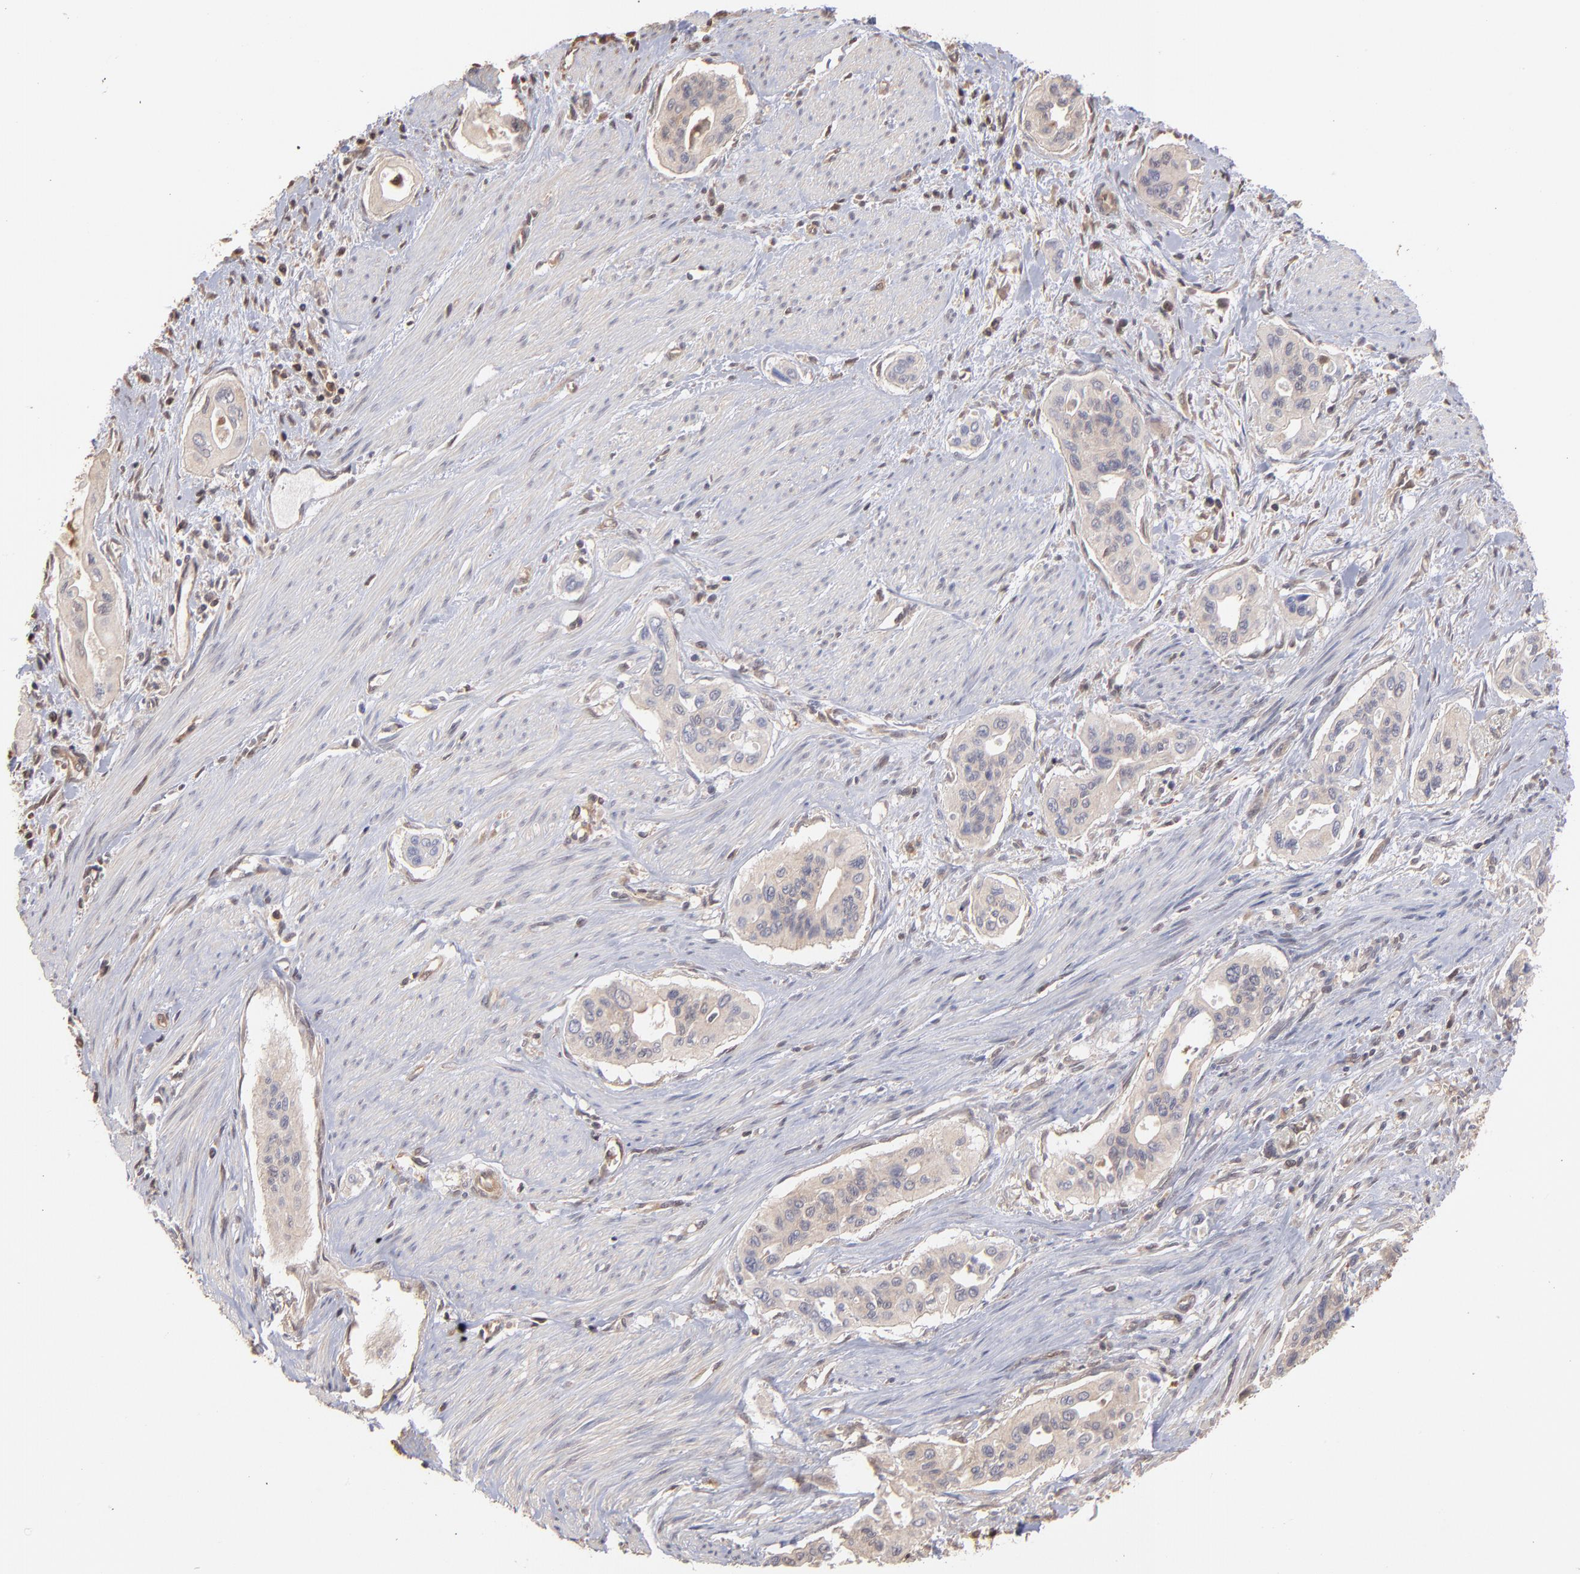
{"staining": {"intensity": "weak", "quantity": "25%-75%", "location": "cytoplasmic/membranous"}, "tissue": "pancreatic cancer", "cell_type": "Tumor cells", "image_type": "cancer", "snomed": [{"axis": "morphology", "description": "Adenocarcinoma, NOS"}, {"axis": "topography", "description": "Pancreas"}], "caption": "A low amount of weak cytoplasmic/membranous staining is appreciated in about 25%-75% of tumor cells in pancreatic cancer tissue.", "gene": "MAP2K2", "patient": {"sex": "male", "age": 77}}